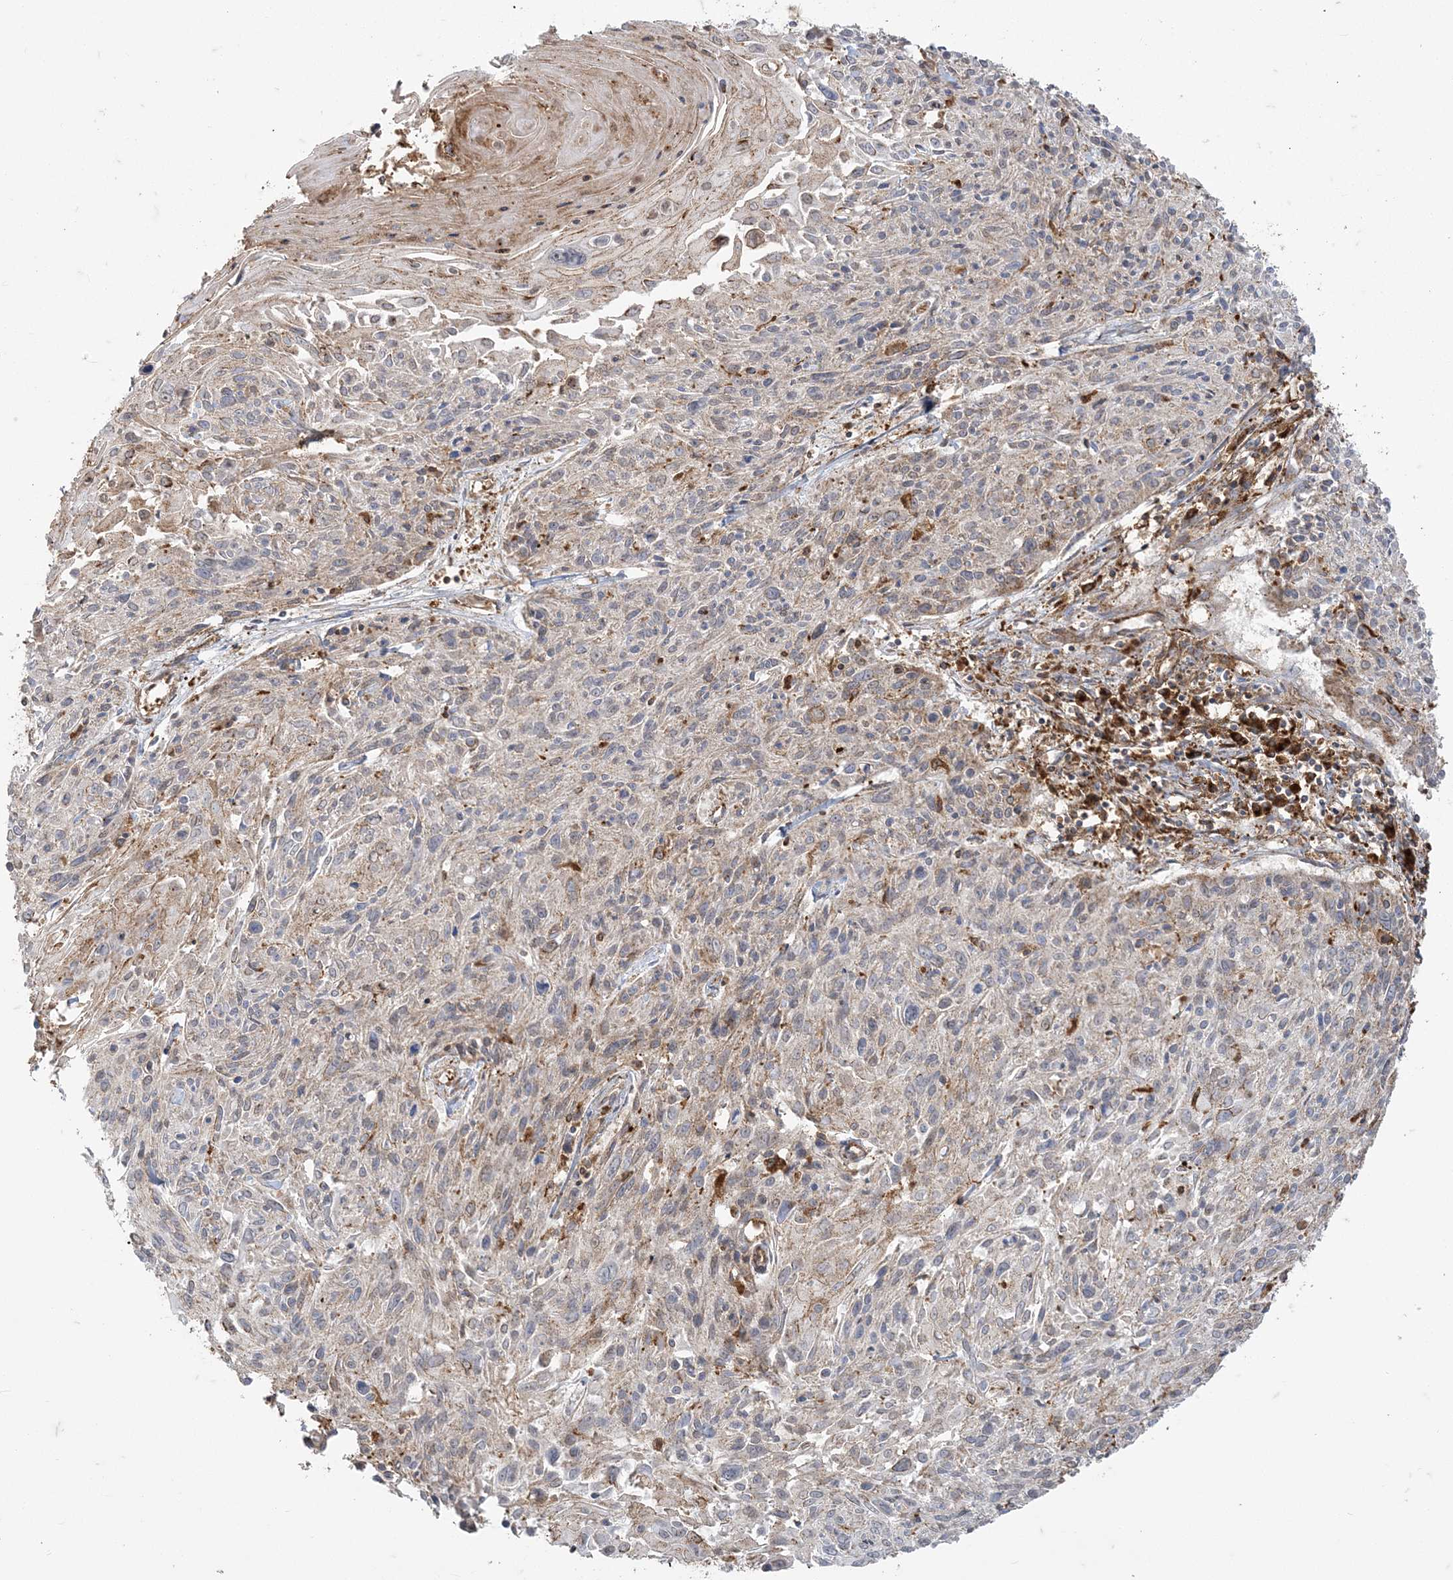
{"staining": {"intensity": "moderate", "quantity": "<25%", "location": "cytoplasmic/membranous"}, "tissue": "cervical cancer", "cell_type": "Tumor cells", "image_type": "cancer", "snomed": [{"axis": "morphology", "description": "Squamous cell carcinoma, NOS"}, {"axis": "topography", "description": "Cervix"}], "caption": "The photomicrograph exhibits a brown stain indicating the presence of a protein in the cytoplasmic/membranous of tumor cells in cervical squamous cell carcinoma.", "gene": "DERL3", "patient": {"sex": "female", "age": 51}}